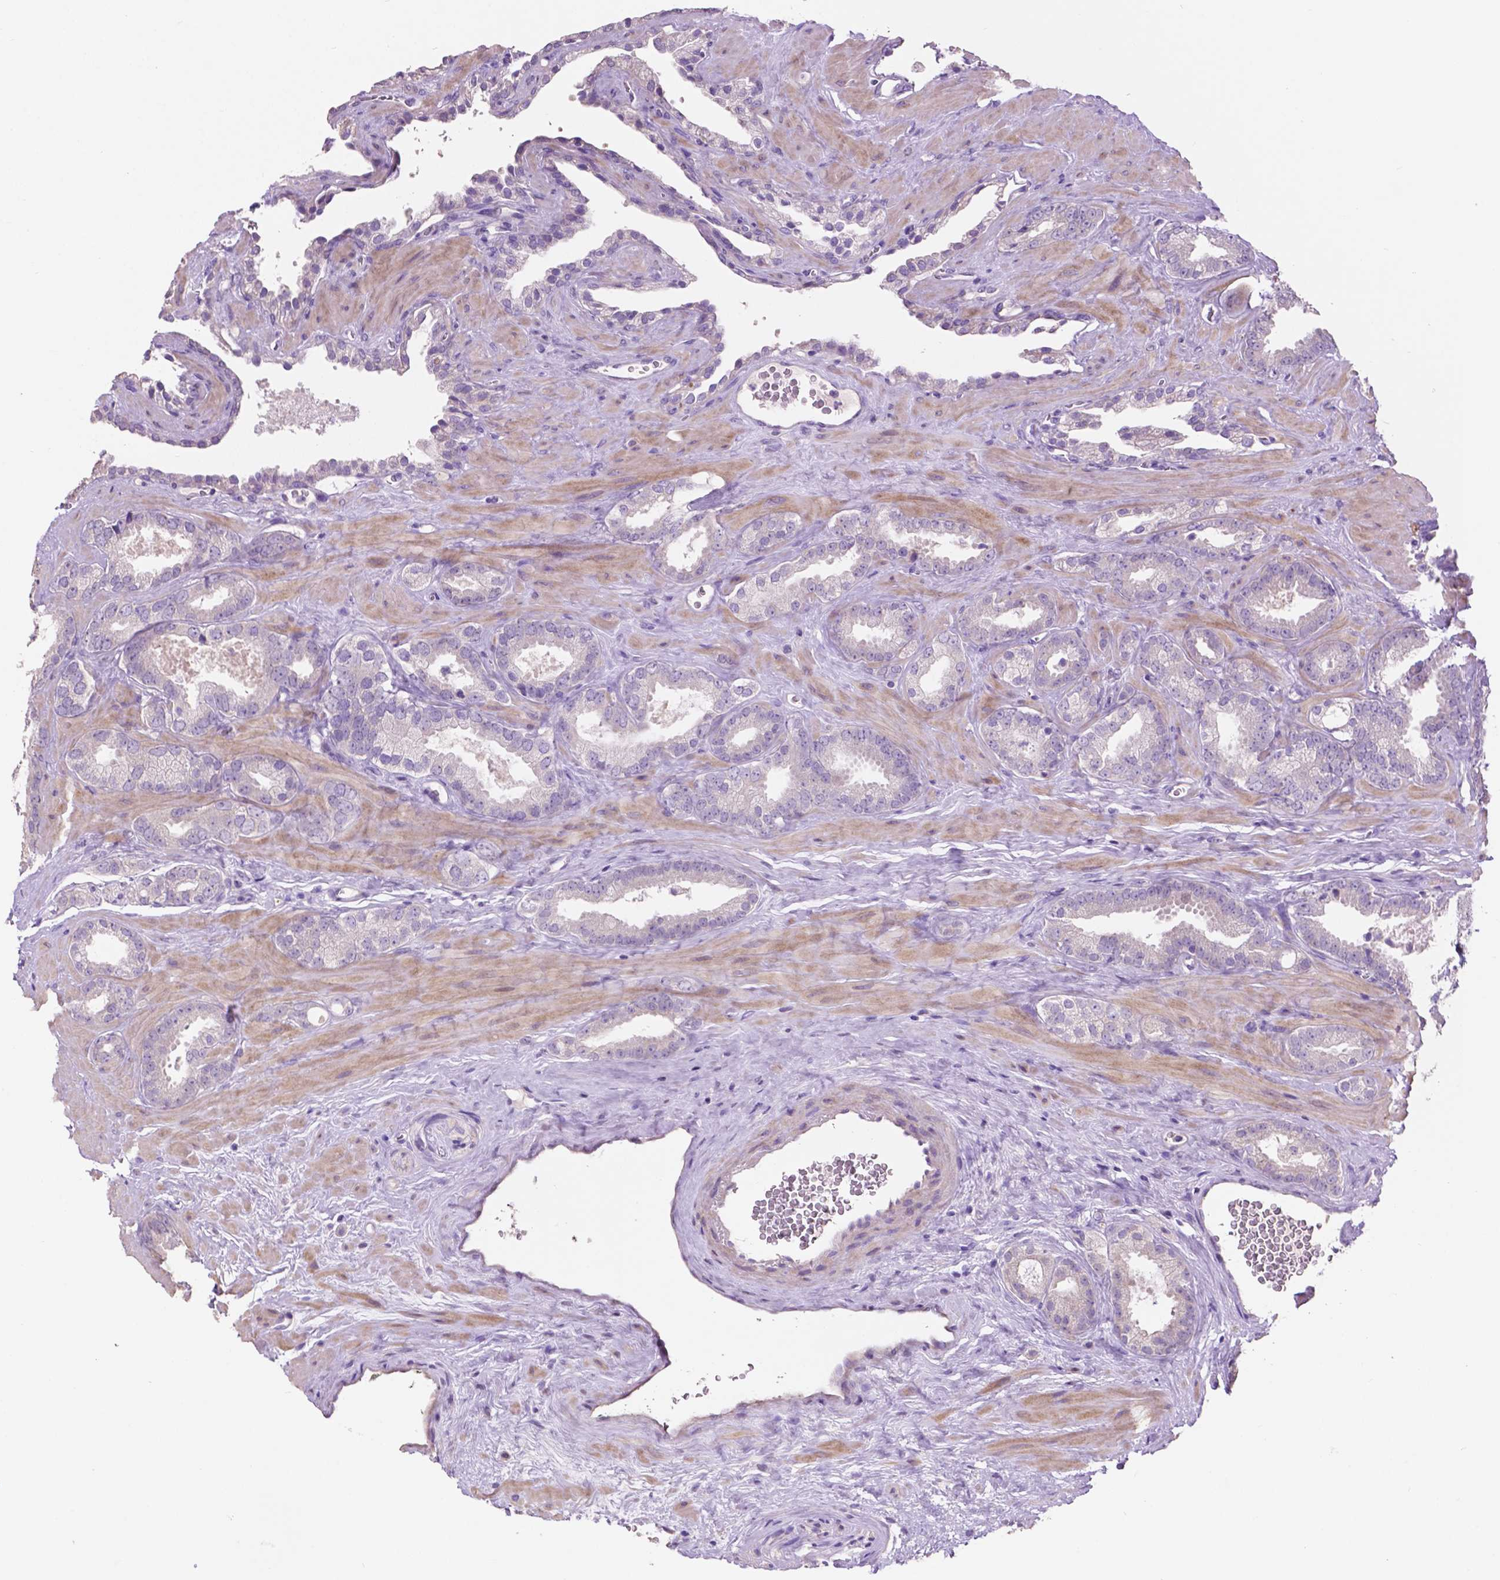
{"staining": {"intensity": "negative", "quantity": "none", "location": "none"}, "tissue": "prostate cancer", "cell_type": "Tumor cells", "image_type": "cancer", "snomed": [{"axis": "morphology", "description": "Adenocarcinoma, Low grade"}, {"axis": "topography", "description": "Prostate"}], "caption": "High power microscopy micrograph of an immunohistochemistry (IHC) micrograph of prostate cancer, revealing no significant staining in tumor cells.", "gene": "CLDN17", "patient": {"sex": "male", "age": 62}}